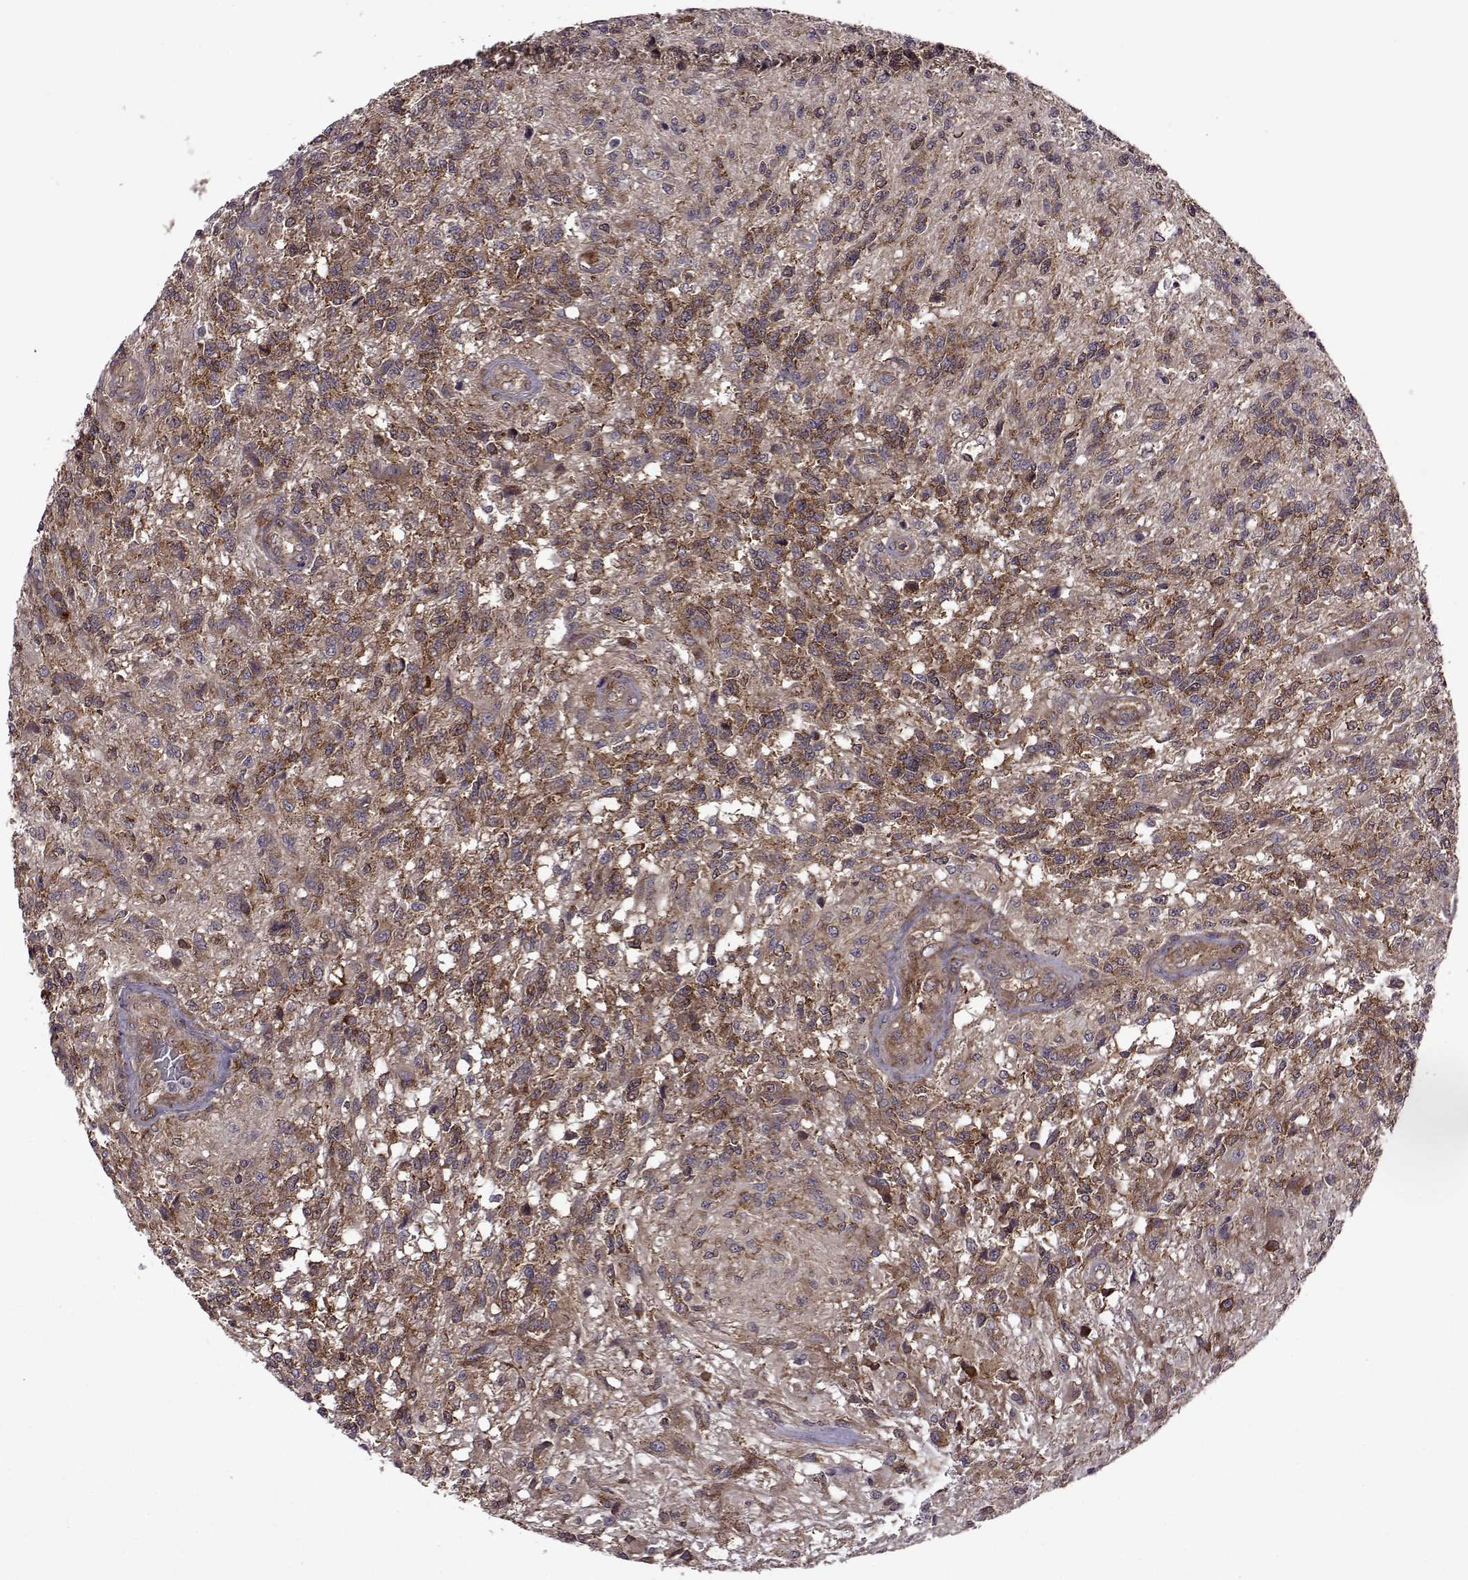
{"staining": {"intensity": "strong", "quantity": ">75%", "location": "cytoplasmic/membranous"}, "tissue": "glioma", "cell_type": "Tumor cells", "image_type": "cancer", "snomed": [{"axis": "morphology", "description": "Glioma, malignant, High grade"}, {"axis": "topography", "description": "Brain"}], "caption": "A high amount of strong cytoplasmic/membranous positivity is appreciated in approximately >75% of tumor cells in malignant high-grade glioma tissue. The staining is performed using DAB (3,3'-diaminobenzidine) brown chromogen to label protein expression. The nuclei are counter-stained blue using hematoxylin.", "gene": "URI1", "patient": {"sex": "male", "age": 56}}